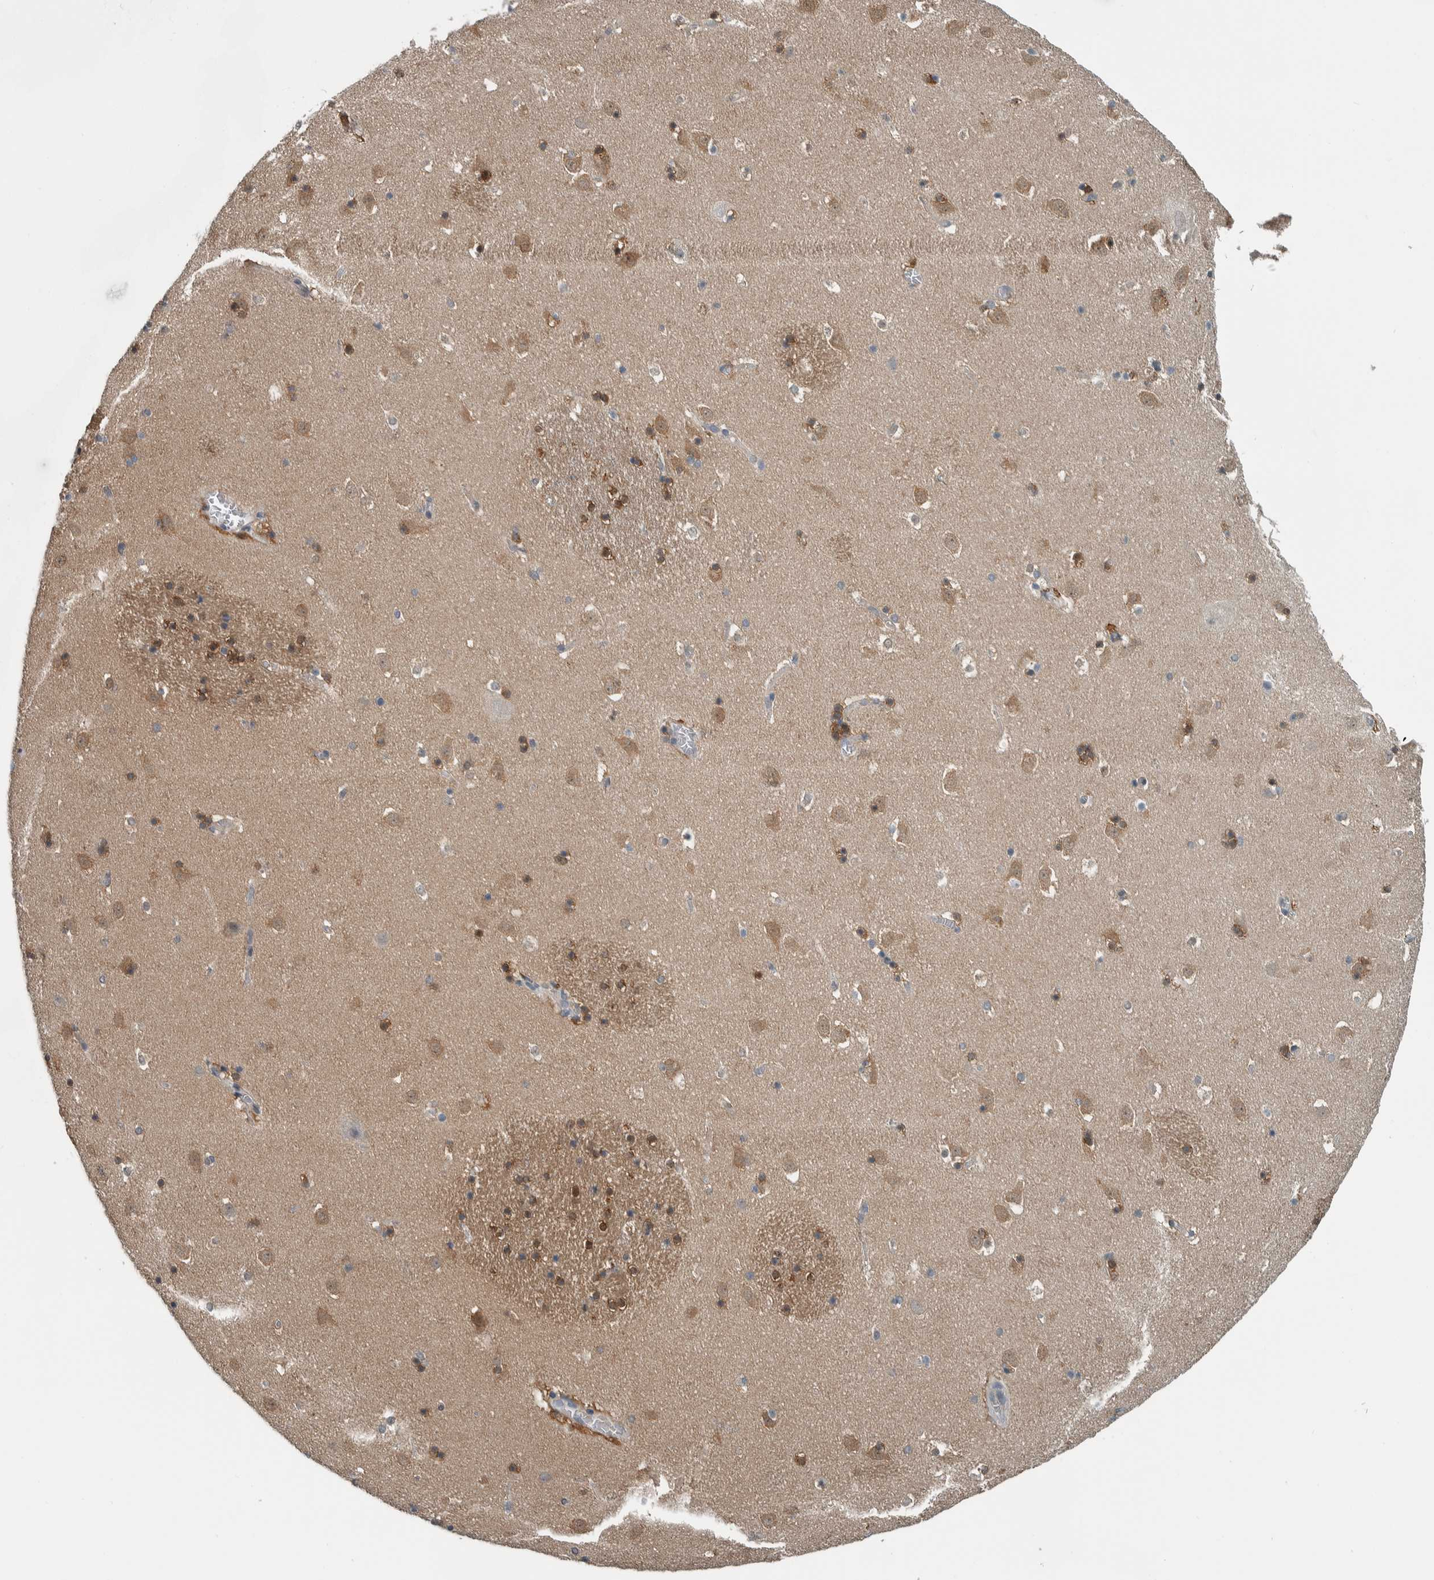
{"staining": {"intensity": "moderate", "quantity": "25%-75%", "location": "cytoplasmic/membranous,nuclear"}, "tissue": "caudate", "cell_type": "Glial cells", "image_type": "normal", "snomed": [{"axis": "morphology", "description": "Normal tissue, NOS"}, {"axis": "topography", "description": "Lateral ventricle wall"}], "caption": "Caudate stained with a brown dye shows moderate cytoplasmic/membranous,nuclear positive expression in approximately 25%-75% of glial cells.", "gene": "ALAD", "patient": {"sex": "male", "age": 45}}